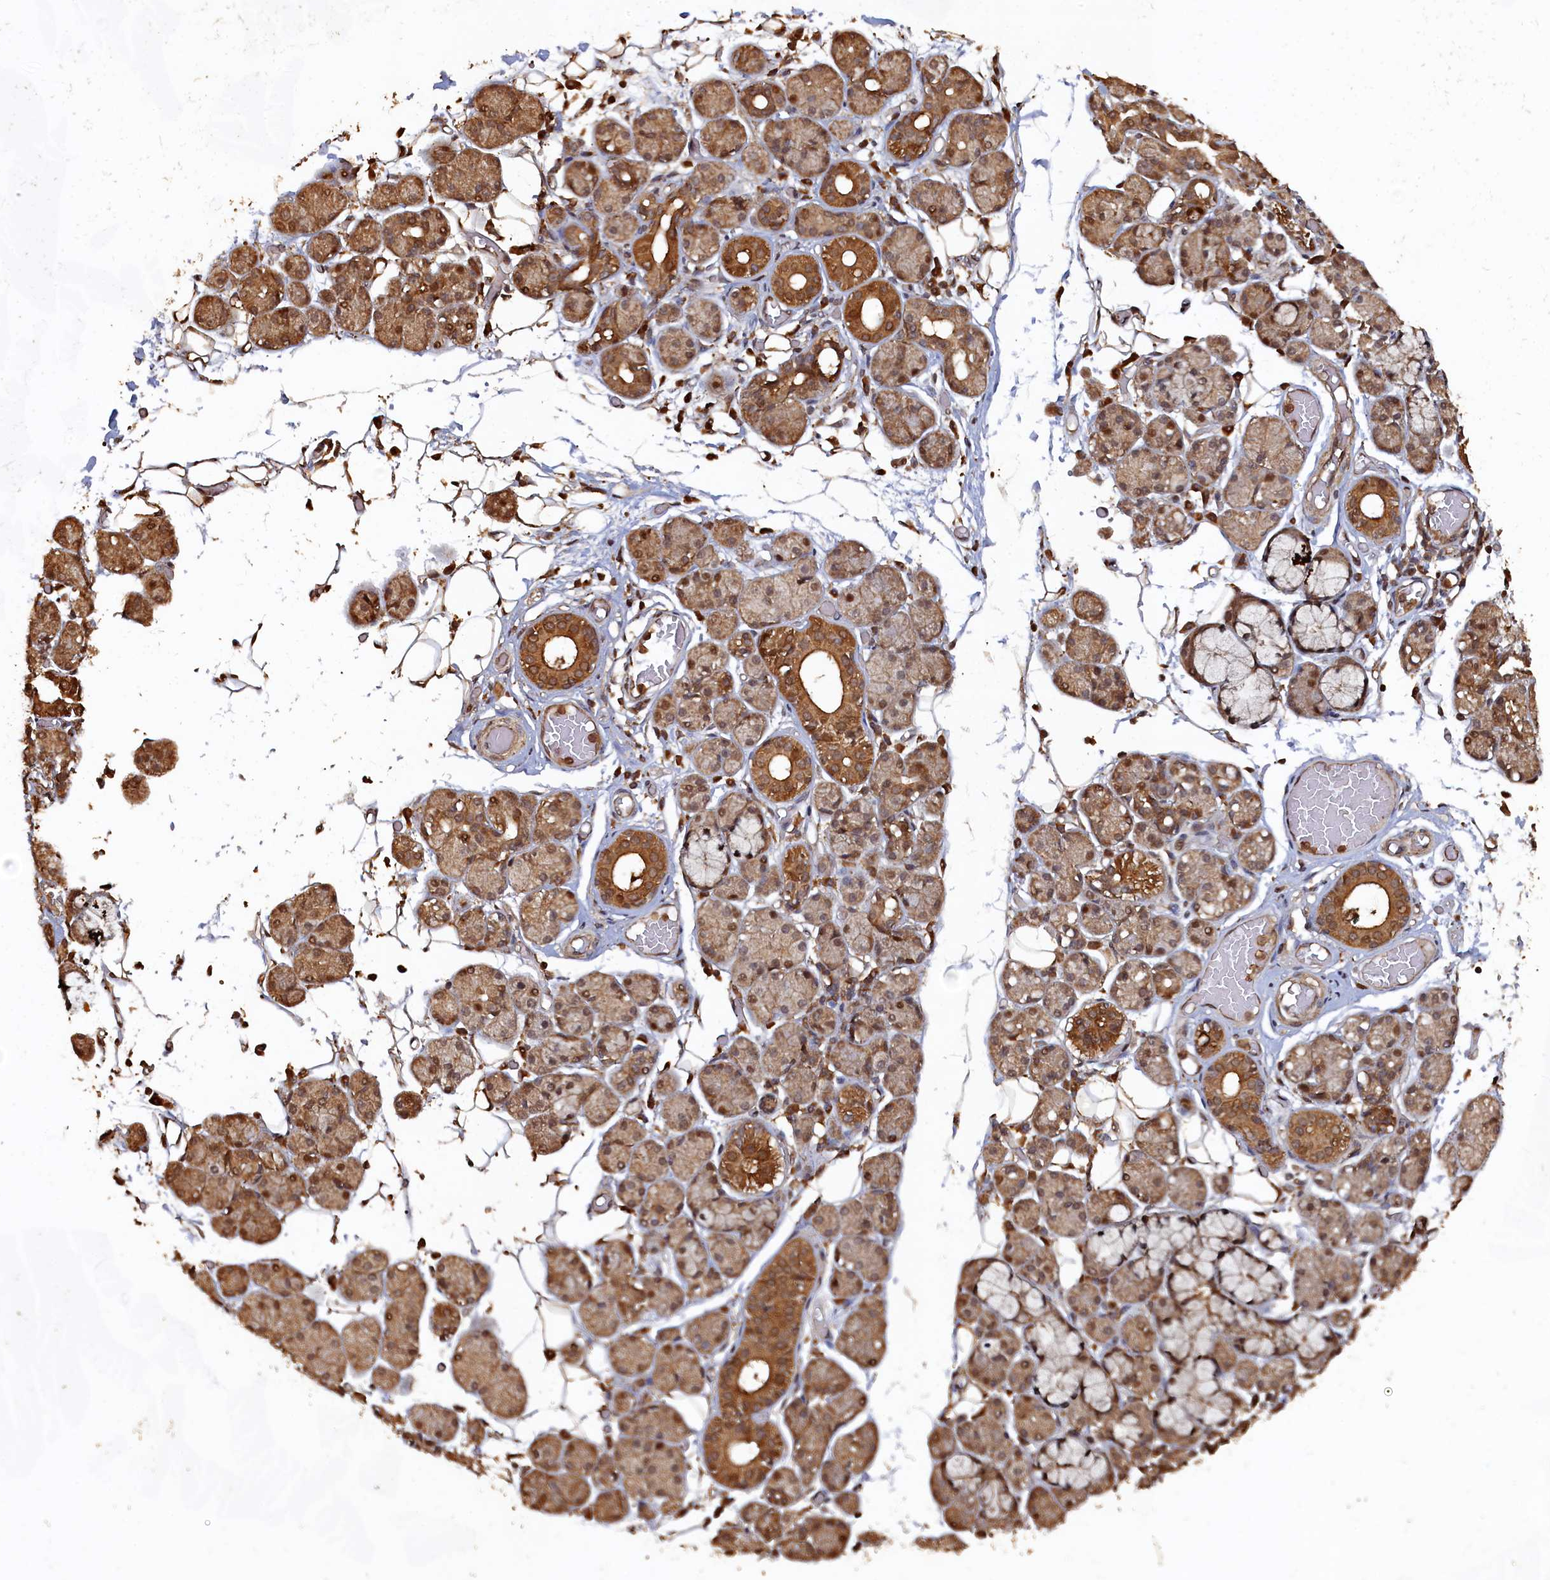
{"staining": {"intensity": "moderate", "quantity": ">75%", "location": "cytoplasmic/membranous,nuclear"}, "tissue": "salivary gland", "cell_type": "Glandular cells", "image_type": "normal", "snomed": [{"axis": "morphology", "description": "Normal tissue, NOS"}, {"axis": "topography", "description": "Salivary gland"}], "caption": "Salivary gland stained for a protein demonstrates moderate cytoplasmic/membranous,nuclear positivity in glandular cells. Using DAB (3,3'-diaminobenzidine) (brown) and hematoxylin (blue) stains, captured at high magnification using brightfield microscopy.", "gene": "PIGN", "patient": {"sex": "male", "age": 63}}